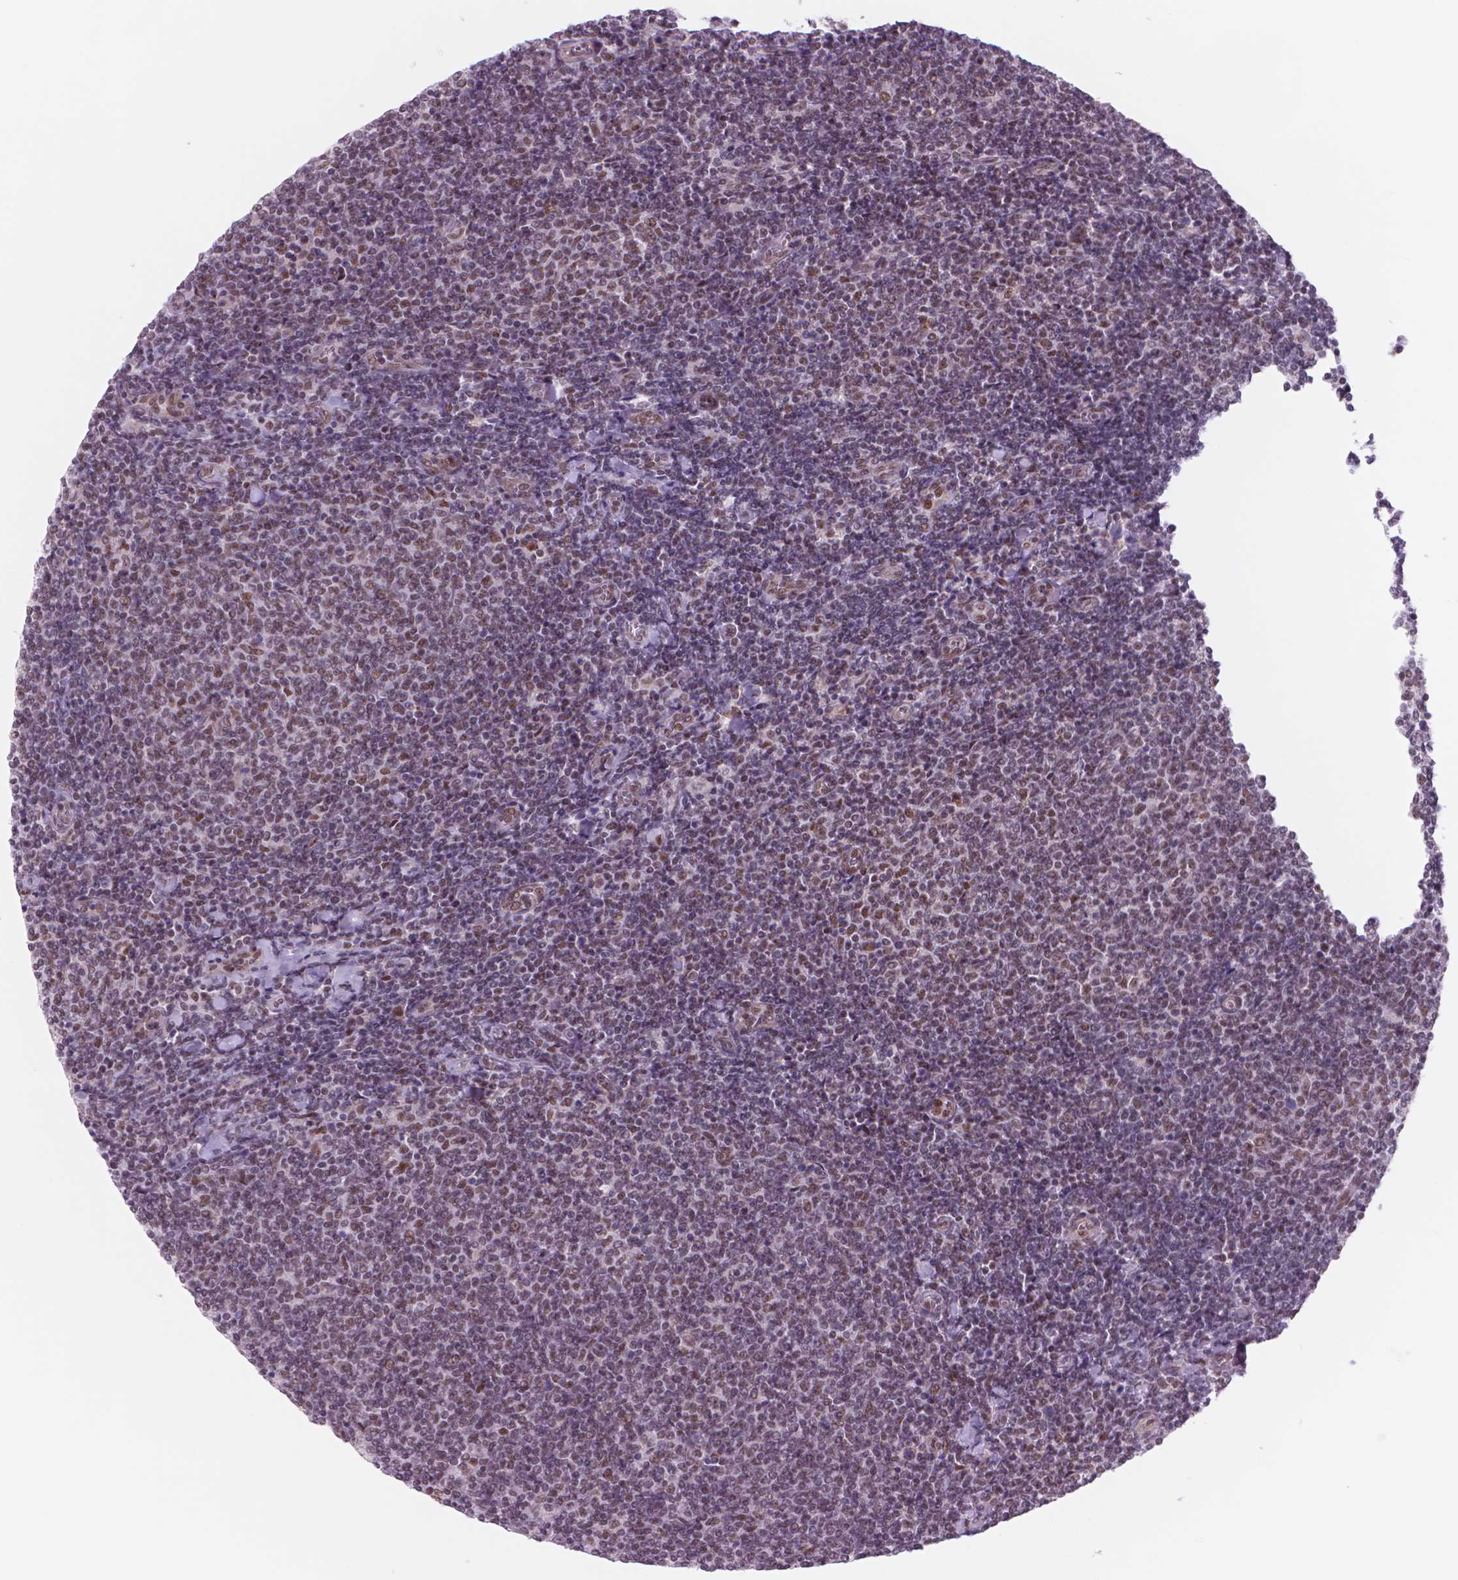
{"staining": {"intensity": "moderate", "quantity": "25%-75%", "location": "nuclear"}, "tissue": "lymphoma", "cell_type": "Tumor cells", "image_type": "cancer", "snomed": [{"axis": "morphology", "description": "Malignant lymphoma, non-Hodgkin's type, Low grade"}, {"axis": "topography", "description": "Lymph node"}], "caption": "Immunohistochemistry staining of lymphoma, which reveals medium levels of moderate nuclear expression in approximately 25%-75% of tumor cells indicating moderate nuclear protein positivity. The staining was performed using DAB (brown) for protein detection and nuclei were counterstained in hematoxylin (blue).", "gene": "POLR3D", "patient": {"sex": "male", "age": 52}}